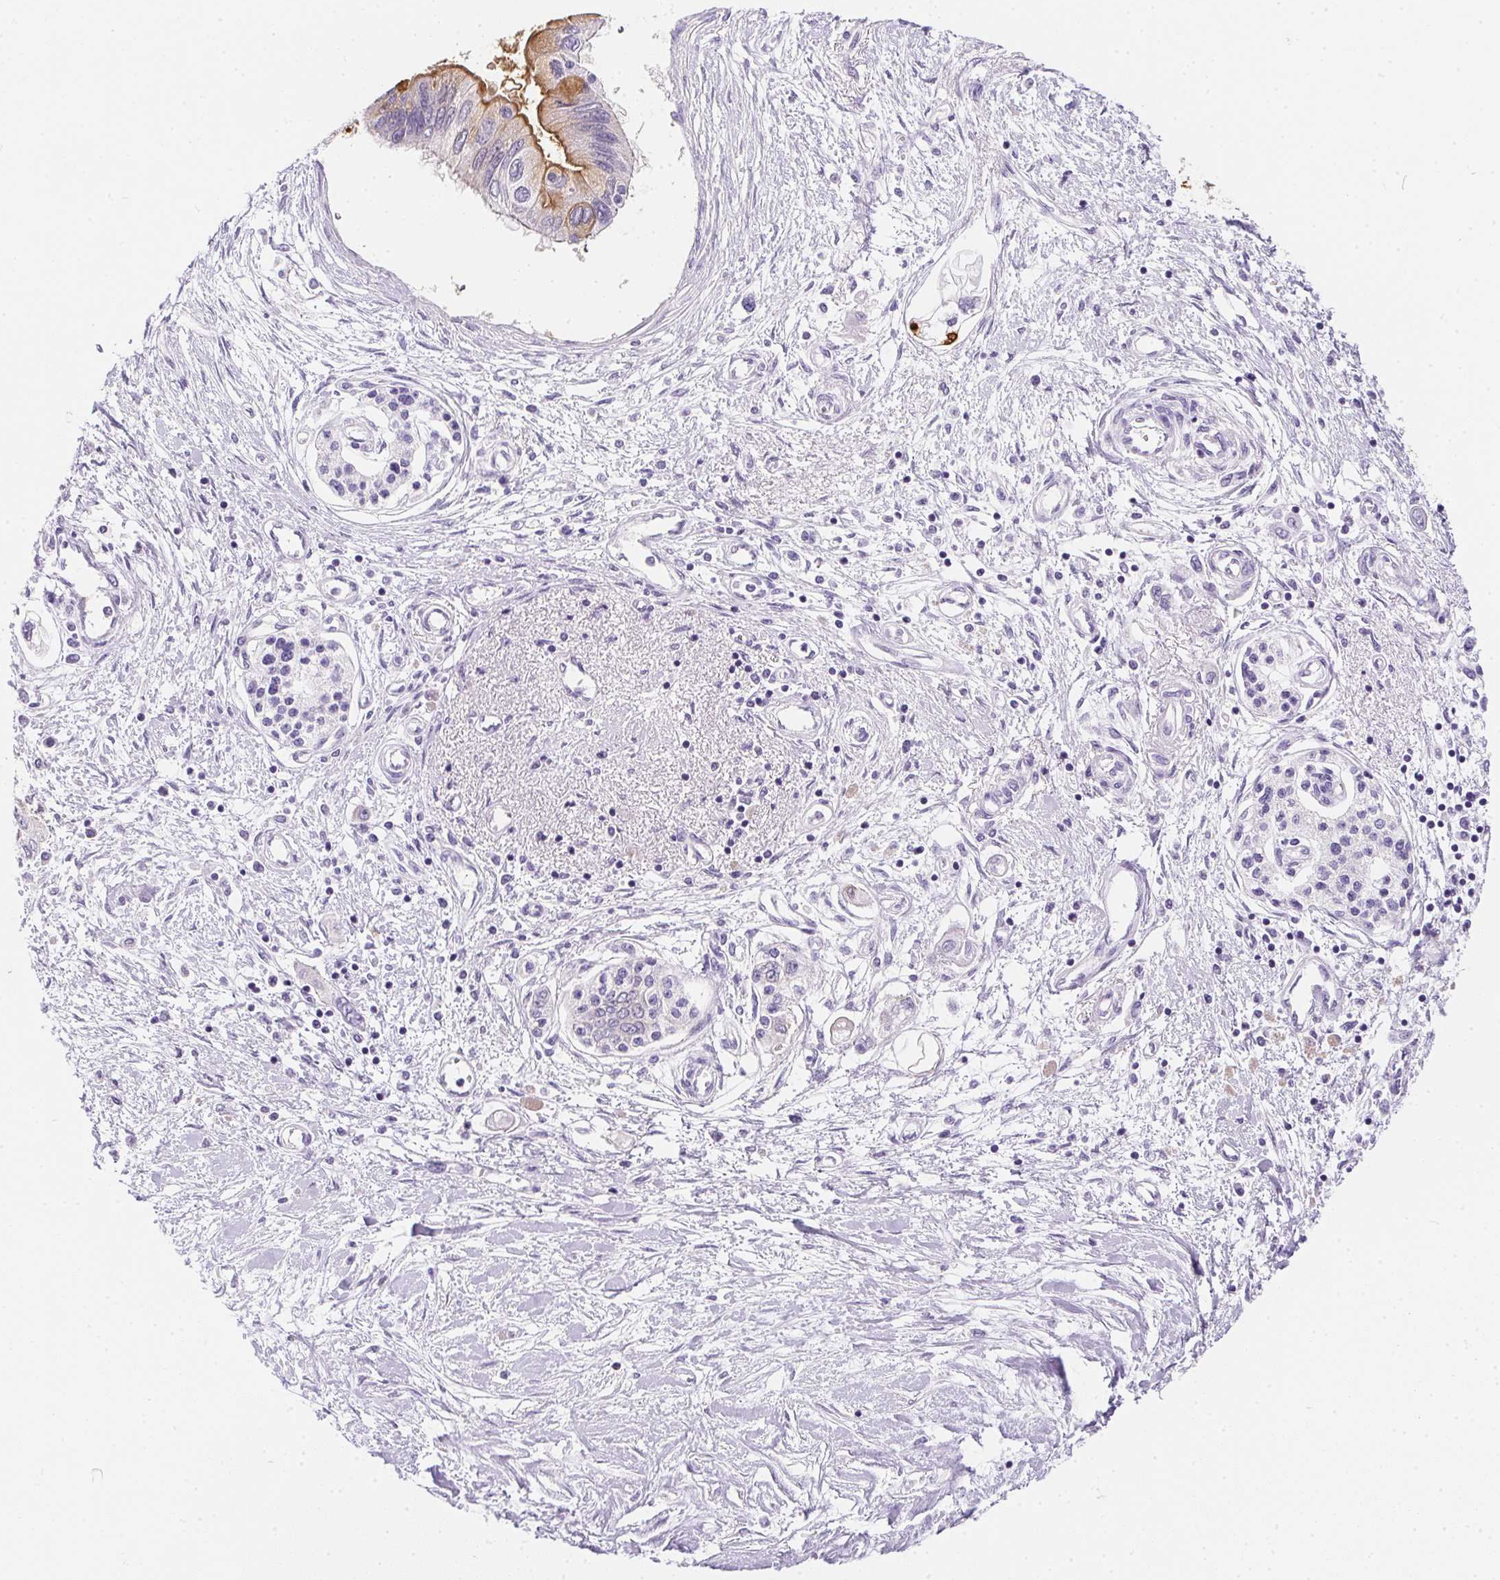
{"staining": {"intensity": "strong", "quantity": "25%-75%", "location": "cytoplasmic/membranous"}, "tissue": "pancreatic cancer", "cell_type": "Tumor cells", "image_type": "cancer", "snomed": [{"axis": "morphology", "description": "Adenocarcinoma, NOS"}, {"axis": "topography", "description": "Pancreas"}], "caption": "IHC (DAB) staining of pancreatic adenocarcinoma shows strong cytoplasmic/membranous protein staining in approximately 25%-75% of tumor cells.", "gene": "AQP5", "patient": {"sex": "female", "age": 77}}